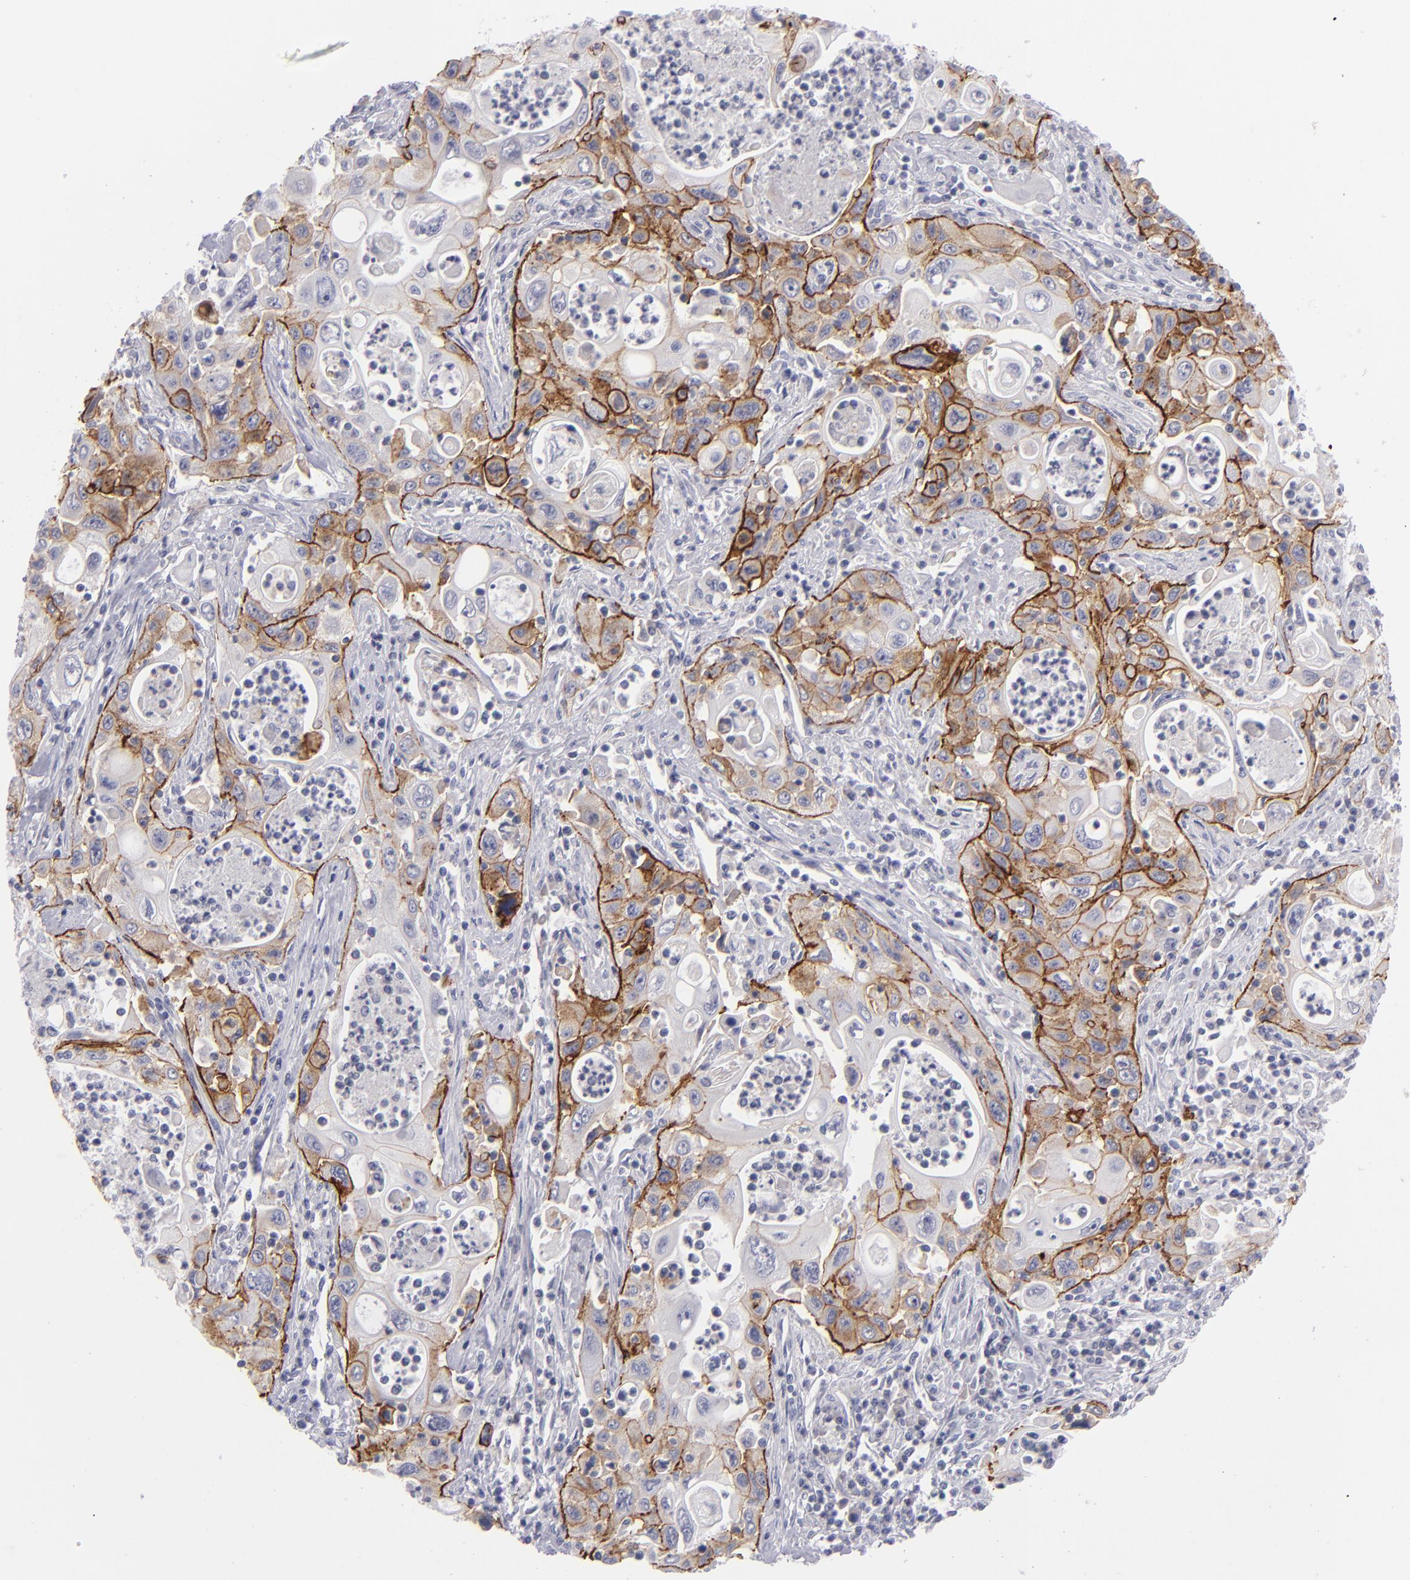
{"staining": {"intensity": "strong", "quantity": "25%-75%", "location": "cytoplasmic/membranous"}, "tissue": "pancreatic cancer", "cell_type": "Tumor cells", "image_type": "cancer", "snomed": [{"axis": "morphology", "description": "Adenocarcinoma, NOS"}, {"axis": "topography", "description": "Pancreas"}], "caption": "Immunohistochemical staining of pancreatic cancer (adenocarcinoma) exhibits high levels of strong cytoplasmic/membranous staining in approximately 25%-75% of tumor cells.", "gene": "ITGB4", "patient": {"sex": "male", "age": 70}}